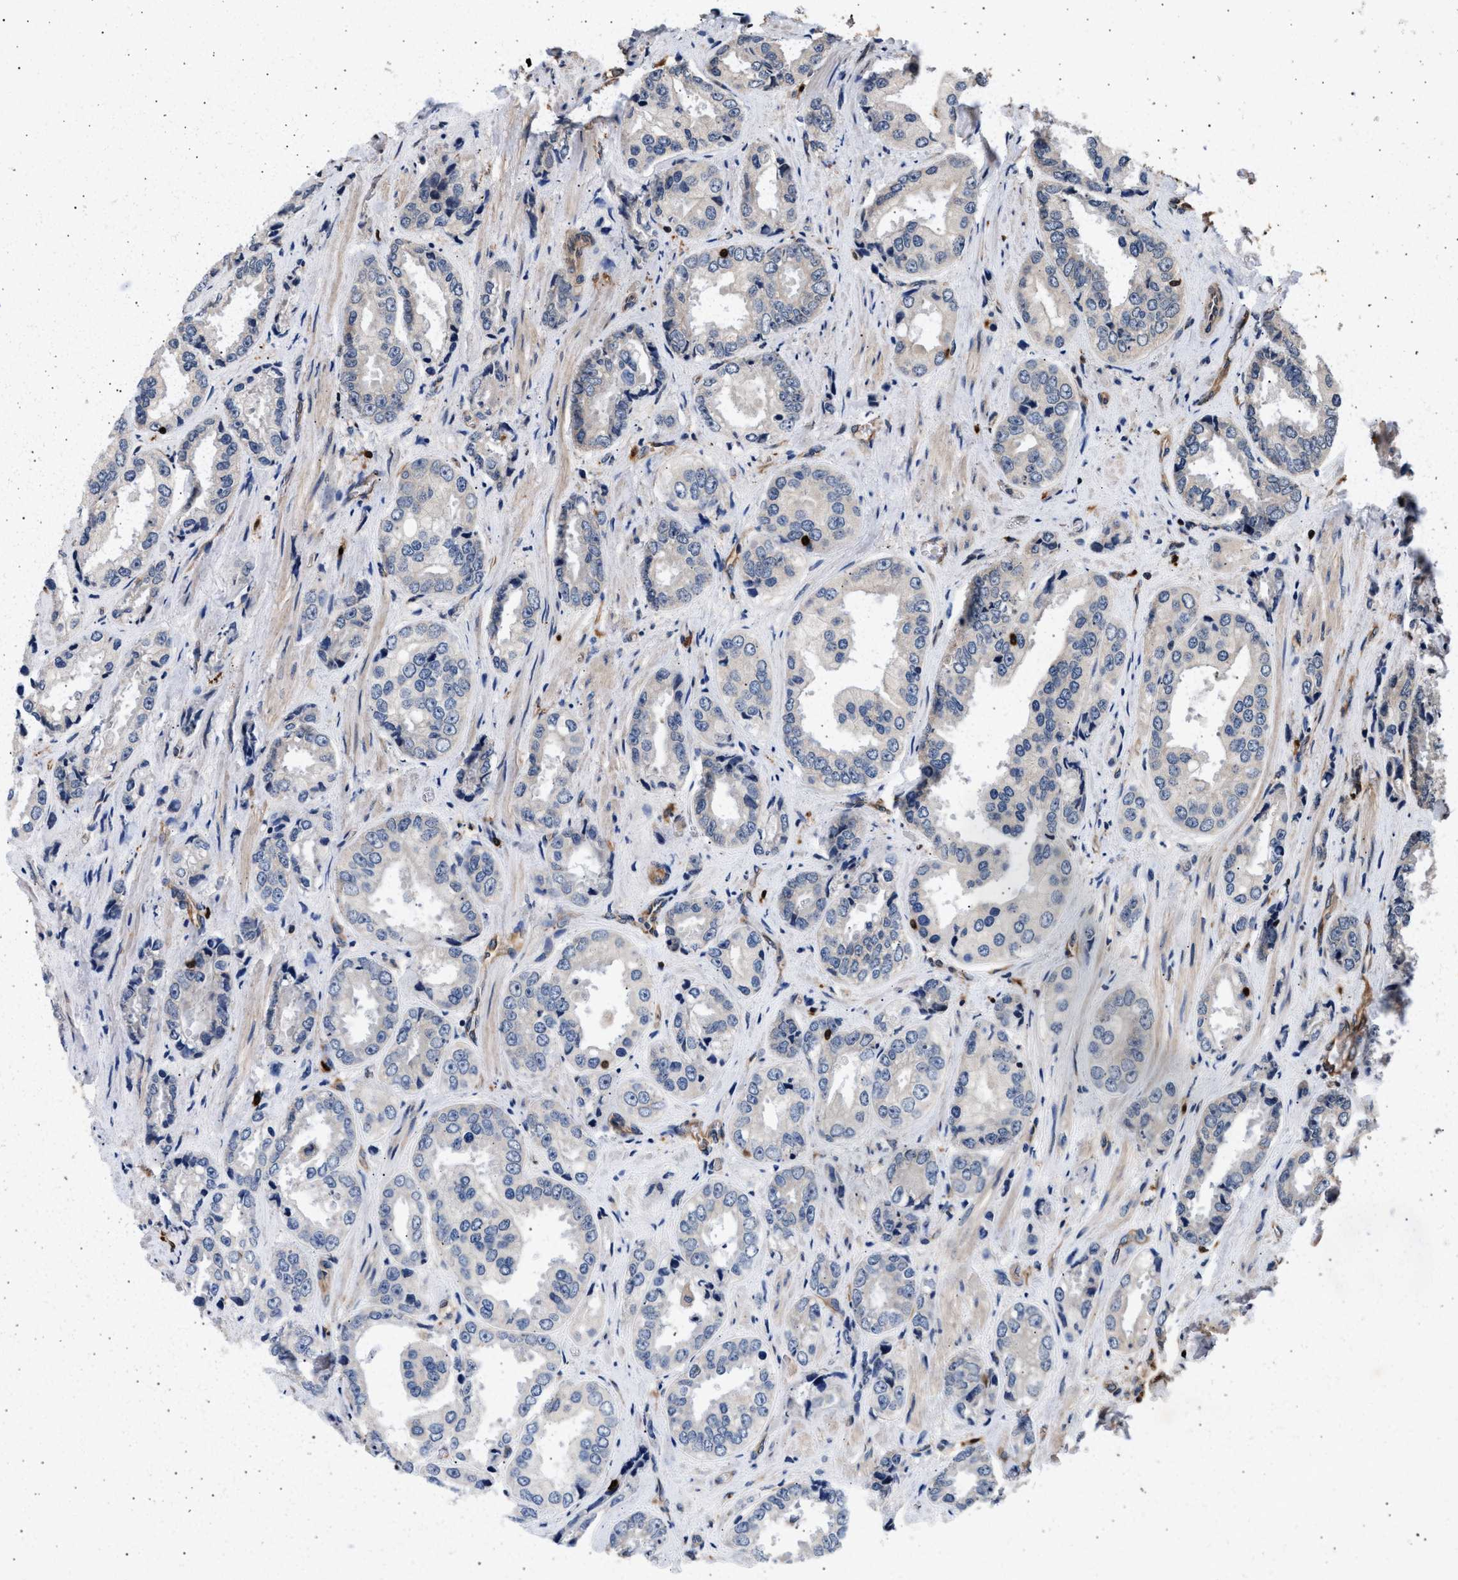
{"staining": {"intensity": "negative", "quantity": "none", "location": "none"}, "tissue": "prostate cancer", "cell_type": "Tumor cells", "image_type": "cancer", "snomed": [{"axis": "morphology", "description": "Adenocarcinoma, High grade"}, {"axis": "topography", "description": "Prostate"}], "caption": "DAB (3,3'-diaminobenzidine) immunohistochemical staining of prostate cancer demonstrates no significant positivity in tumor cells.", "gene": "GRAP2", "patient": {"sex": "male", "age": 61}}